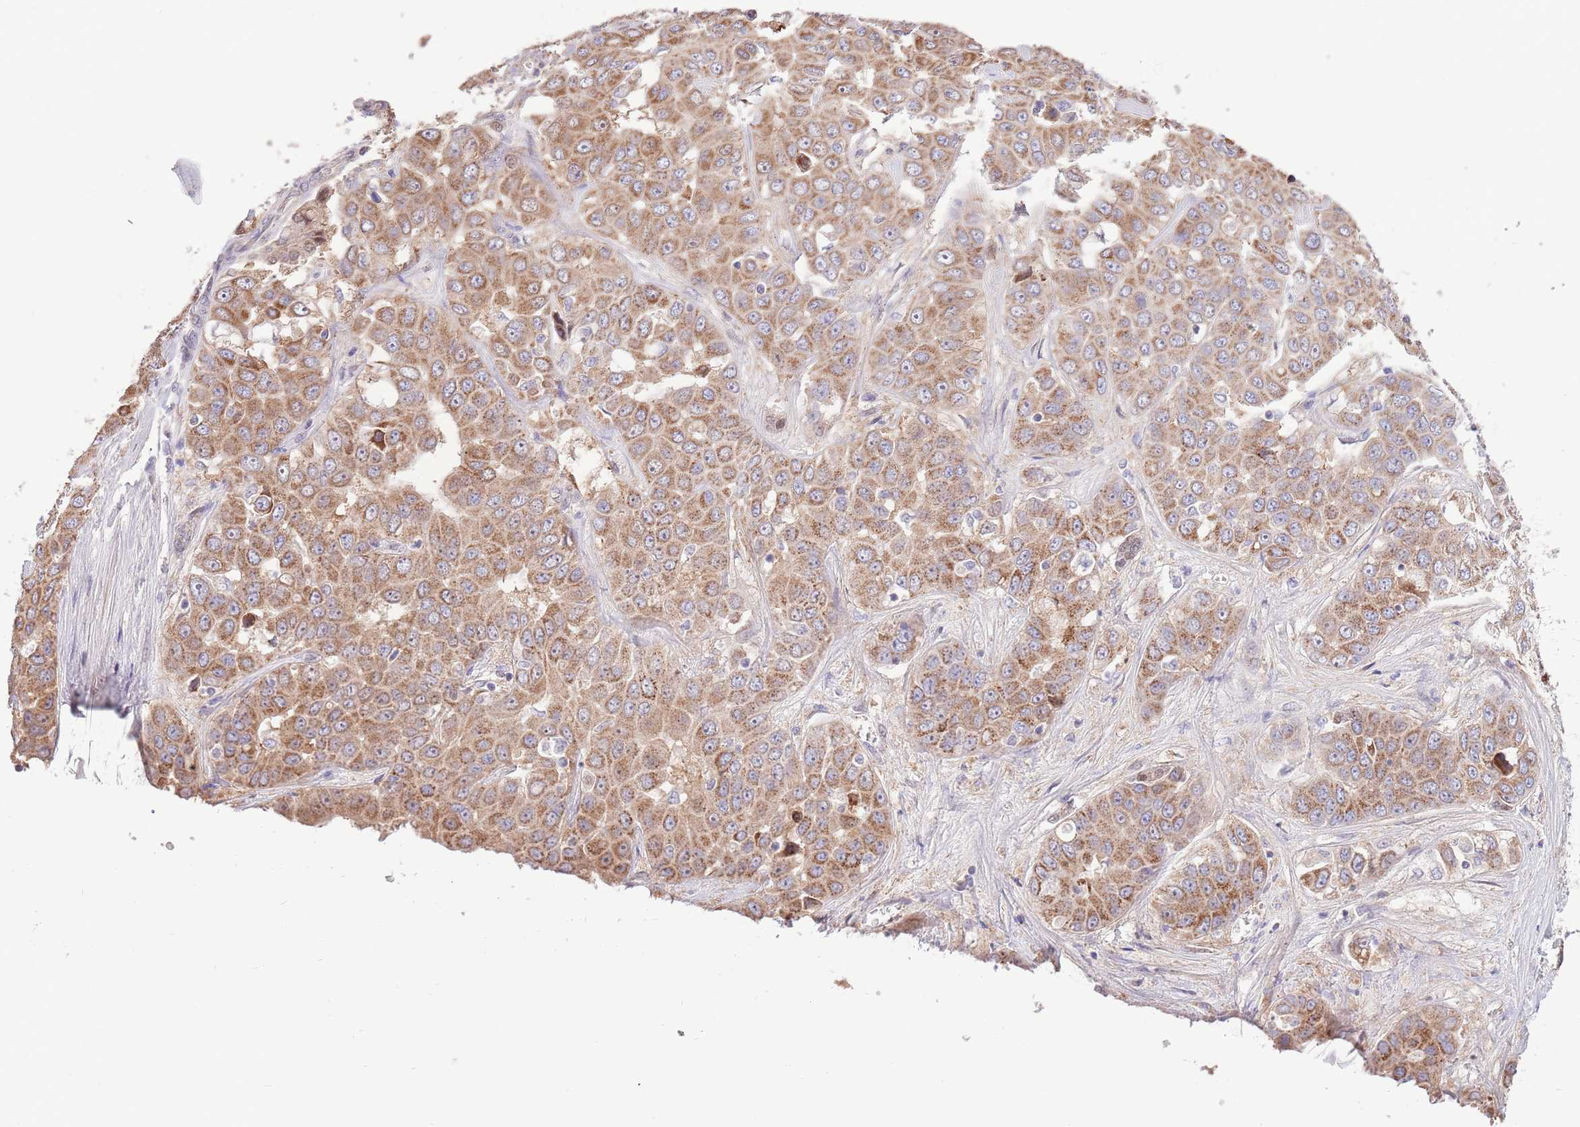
{"staining": {"intensity": "moderate", "quantity": ">75%", "location": "cytoplasmic/membranous"}, "tissue": "liver cancer", "cell_type": "Tumor cells", "image_type": "cancer", "snomed": [{"axis": "morphology", "description": "Cholangiocarcinoma"}, {"axis": "topography", "description": "Liver"}], "caption": "Moderate cytoplasmic/membranous staining for a protein is seen in approximately >75% of tumor cells of liver cholangiocarcinoma using IHC.", "gene": "ARL2BP", "patient": {"sex": "female", "age": 52}}